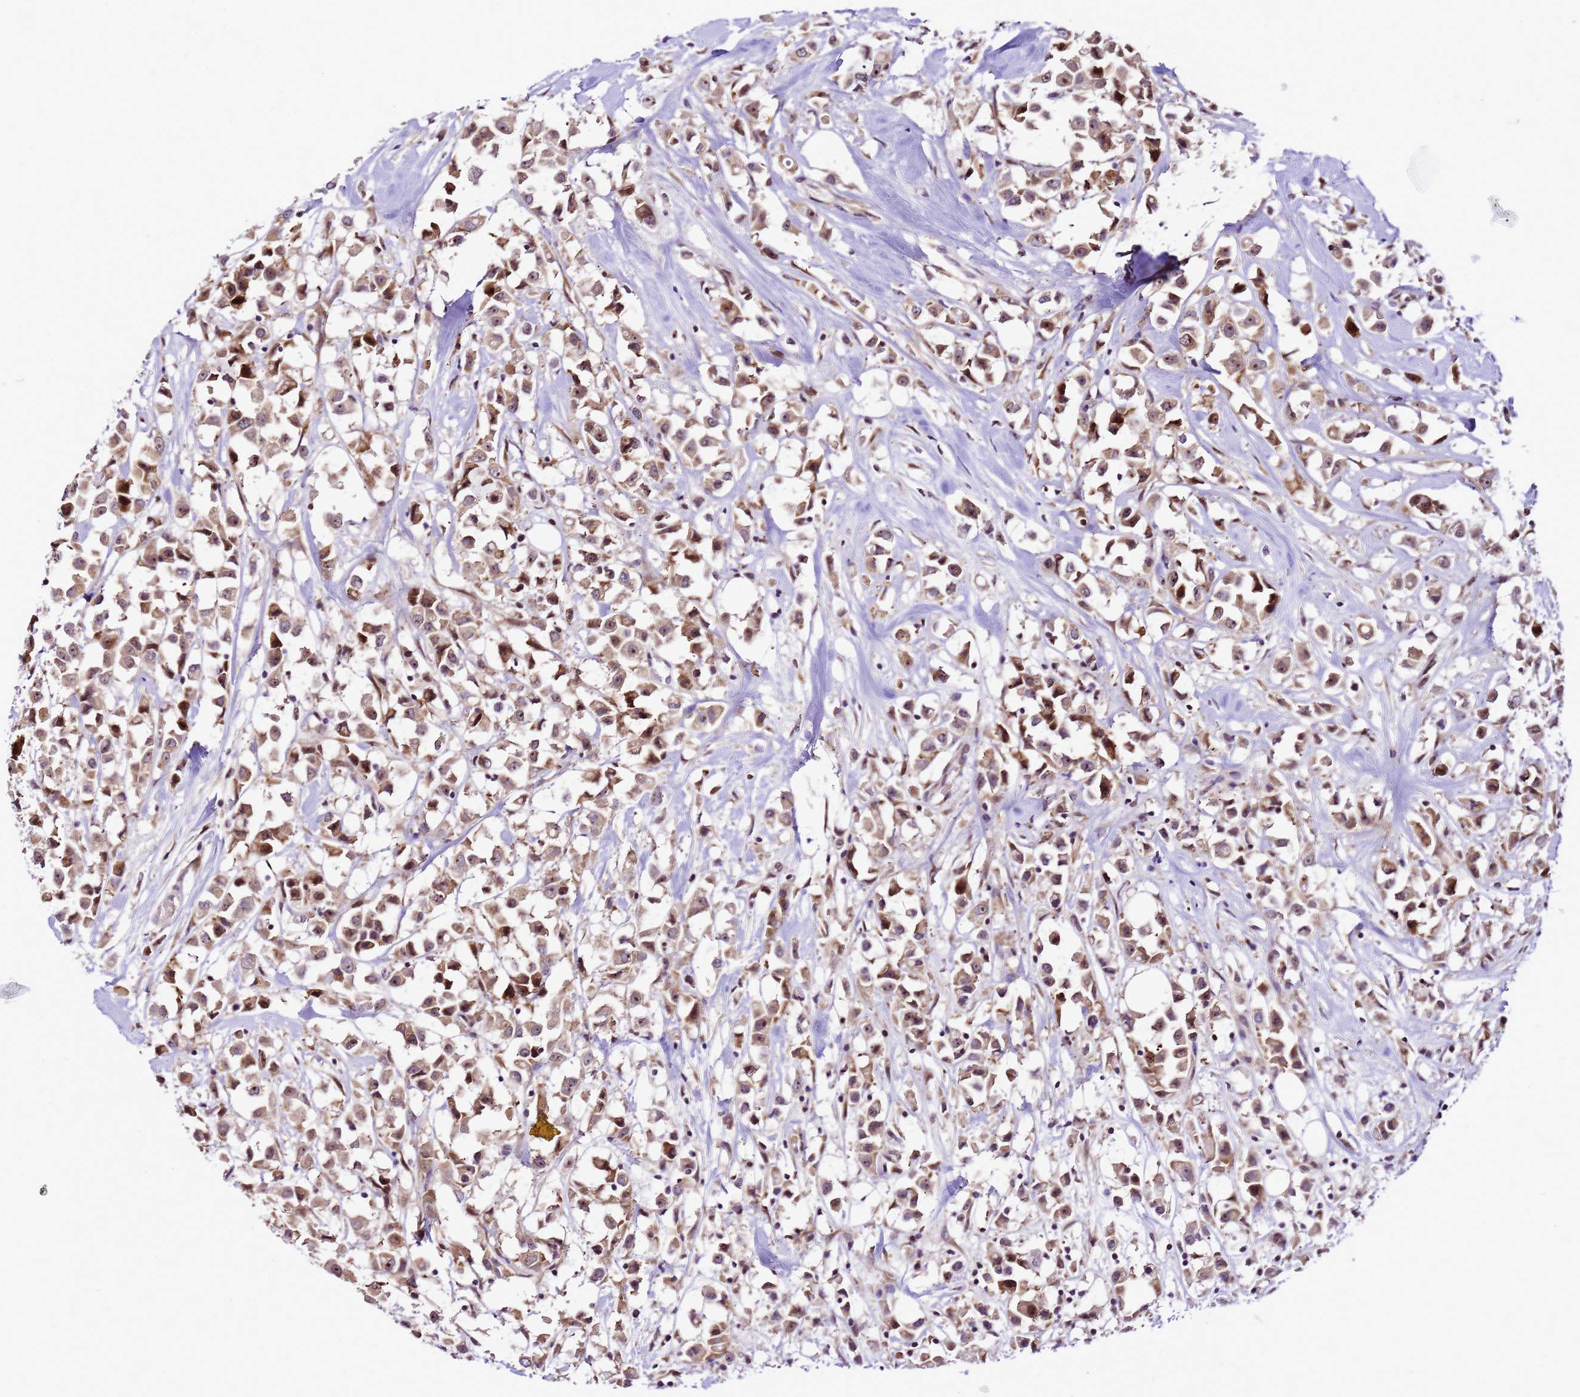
{"staining": {"intensity": "moderate", "quantity": ">75%", "location": "cytoplasmic/membranous,nuclear"}, "tissue": "breast cancer", "cell_type": "Tumor cells", "image_type": "cancer", "snomed": [{"axis": "morphology", "description": "Duct carcinoma"}, {"axis": "topography", "description": "Breast"}], "caption": "This micrograph displays IHC staining of human infiltrating ductal carcinoma (breast), with medium moderate cytoplasmic/membranous and nuclear expression in about >75% of tumor cells.", "gene": "SLX4IP", "patient": {"sex": "female", "age": 61}}